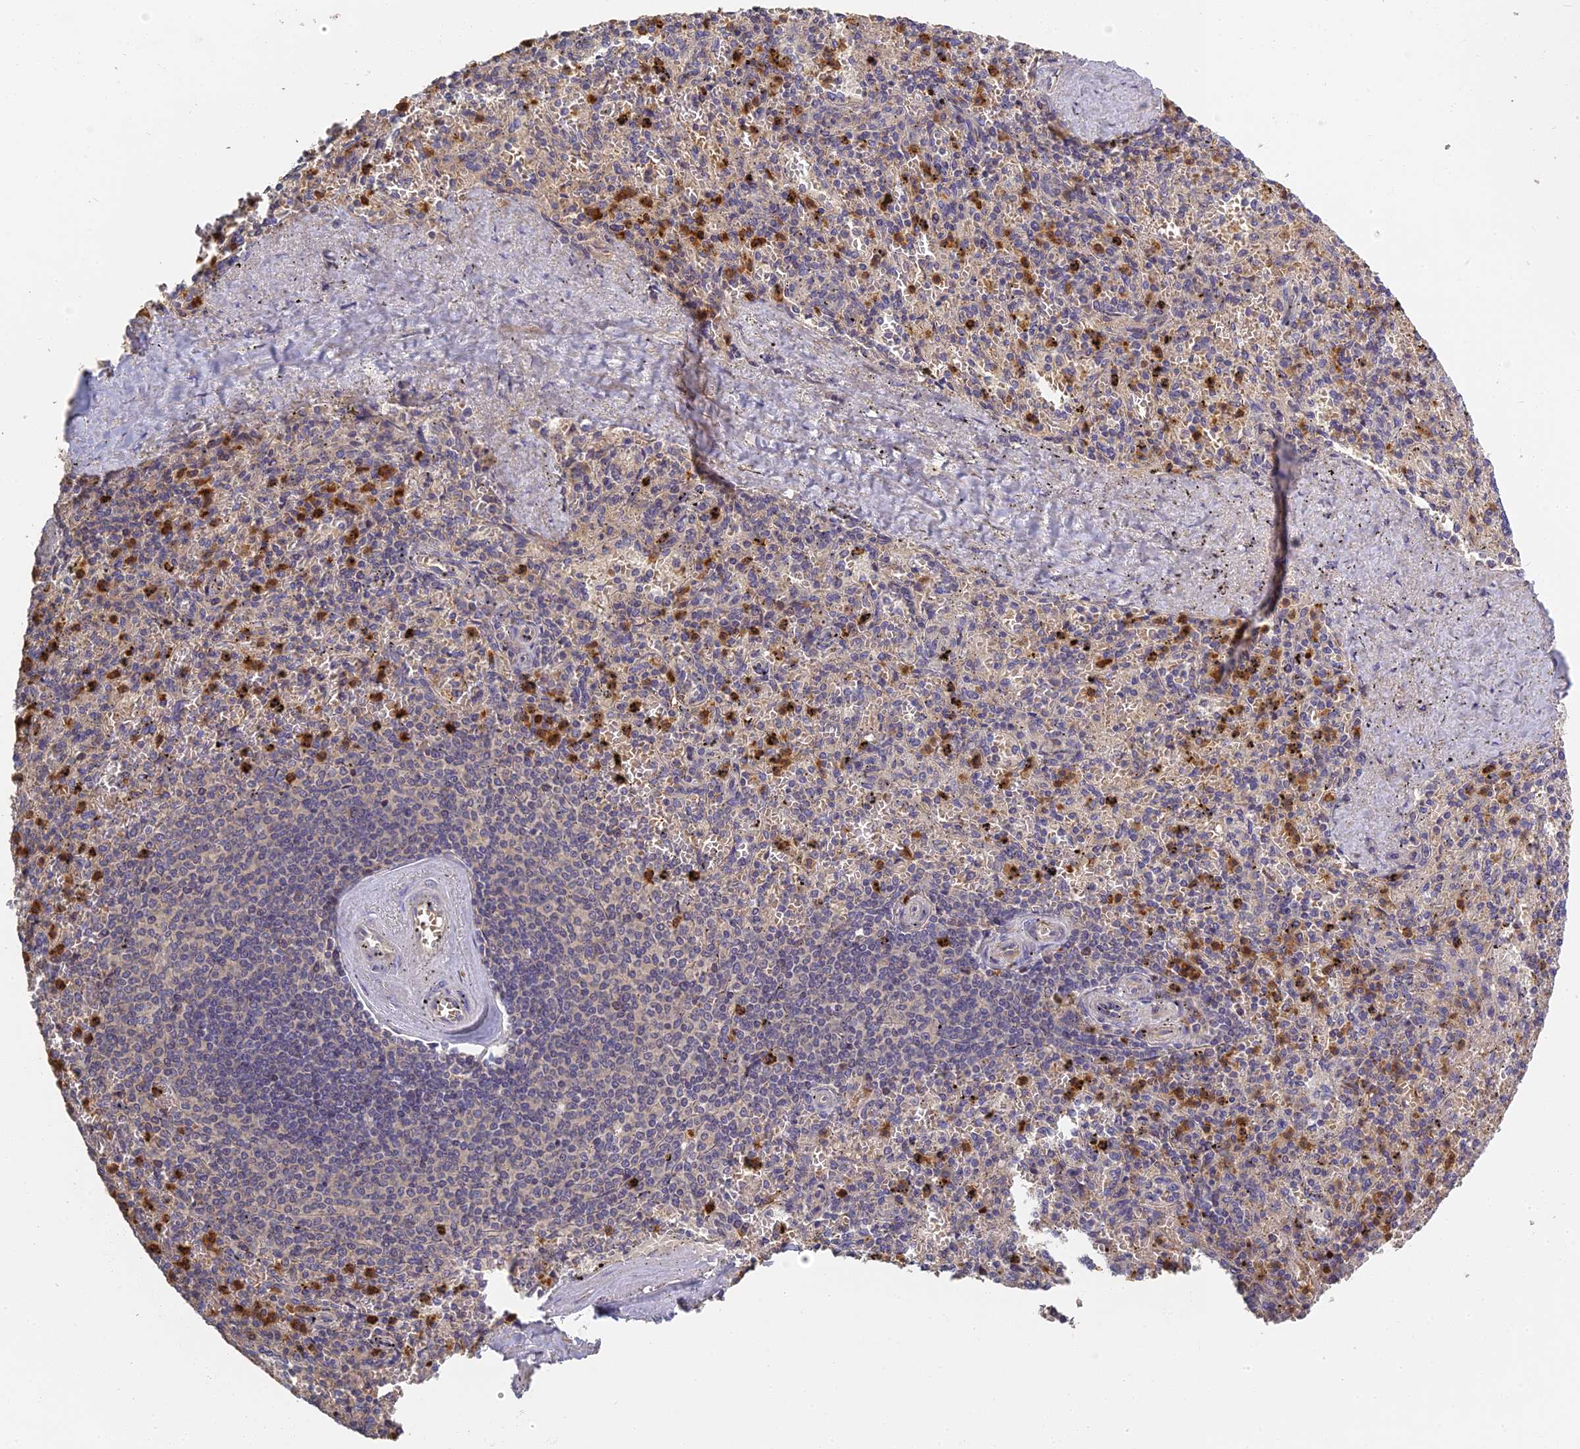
{"staining": {"intensity": "strong", "quantity": "<25%", "location": "cytoplasmic/membranous"}, "tissue": "spleen", "cell_type": "Cells in red pulp", "image_type": "normal", "snomed": [{"axis": "morphology", "description": "Normal tissue, NOS"}, {"axis": "topography", "description": "Spleen"}], "caption": "Protein expression analysis of unremarkable spleen displays strong cytoplasmic/membranous staining in approximately <25% of cells in red pulp. (Stains: DAB in brown, nuclei in blue, Microscopy: brightfield microscopy at high magnification).", "gene": "AP4E1", "patient": {"sex": "male", "age": 82}}